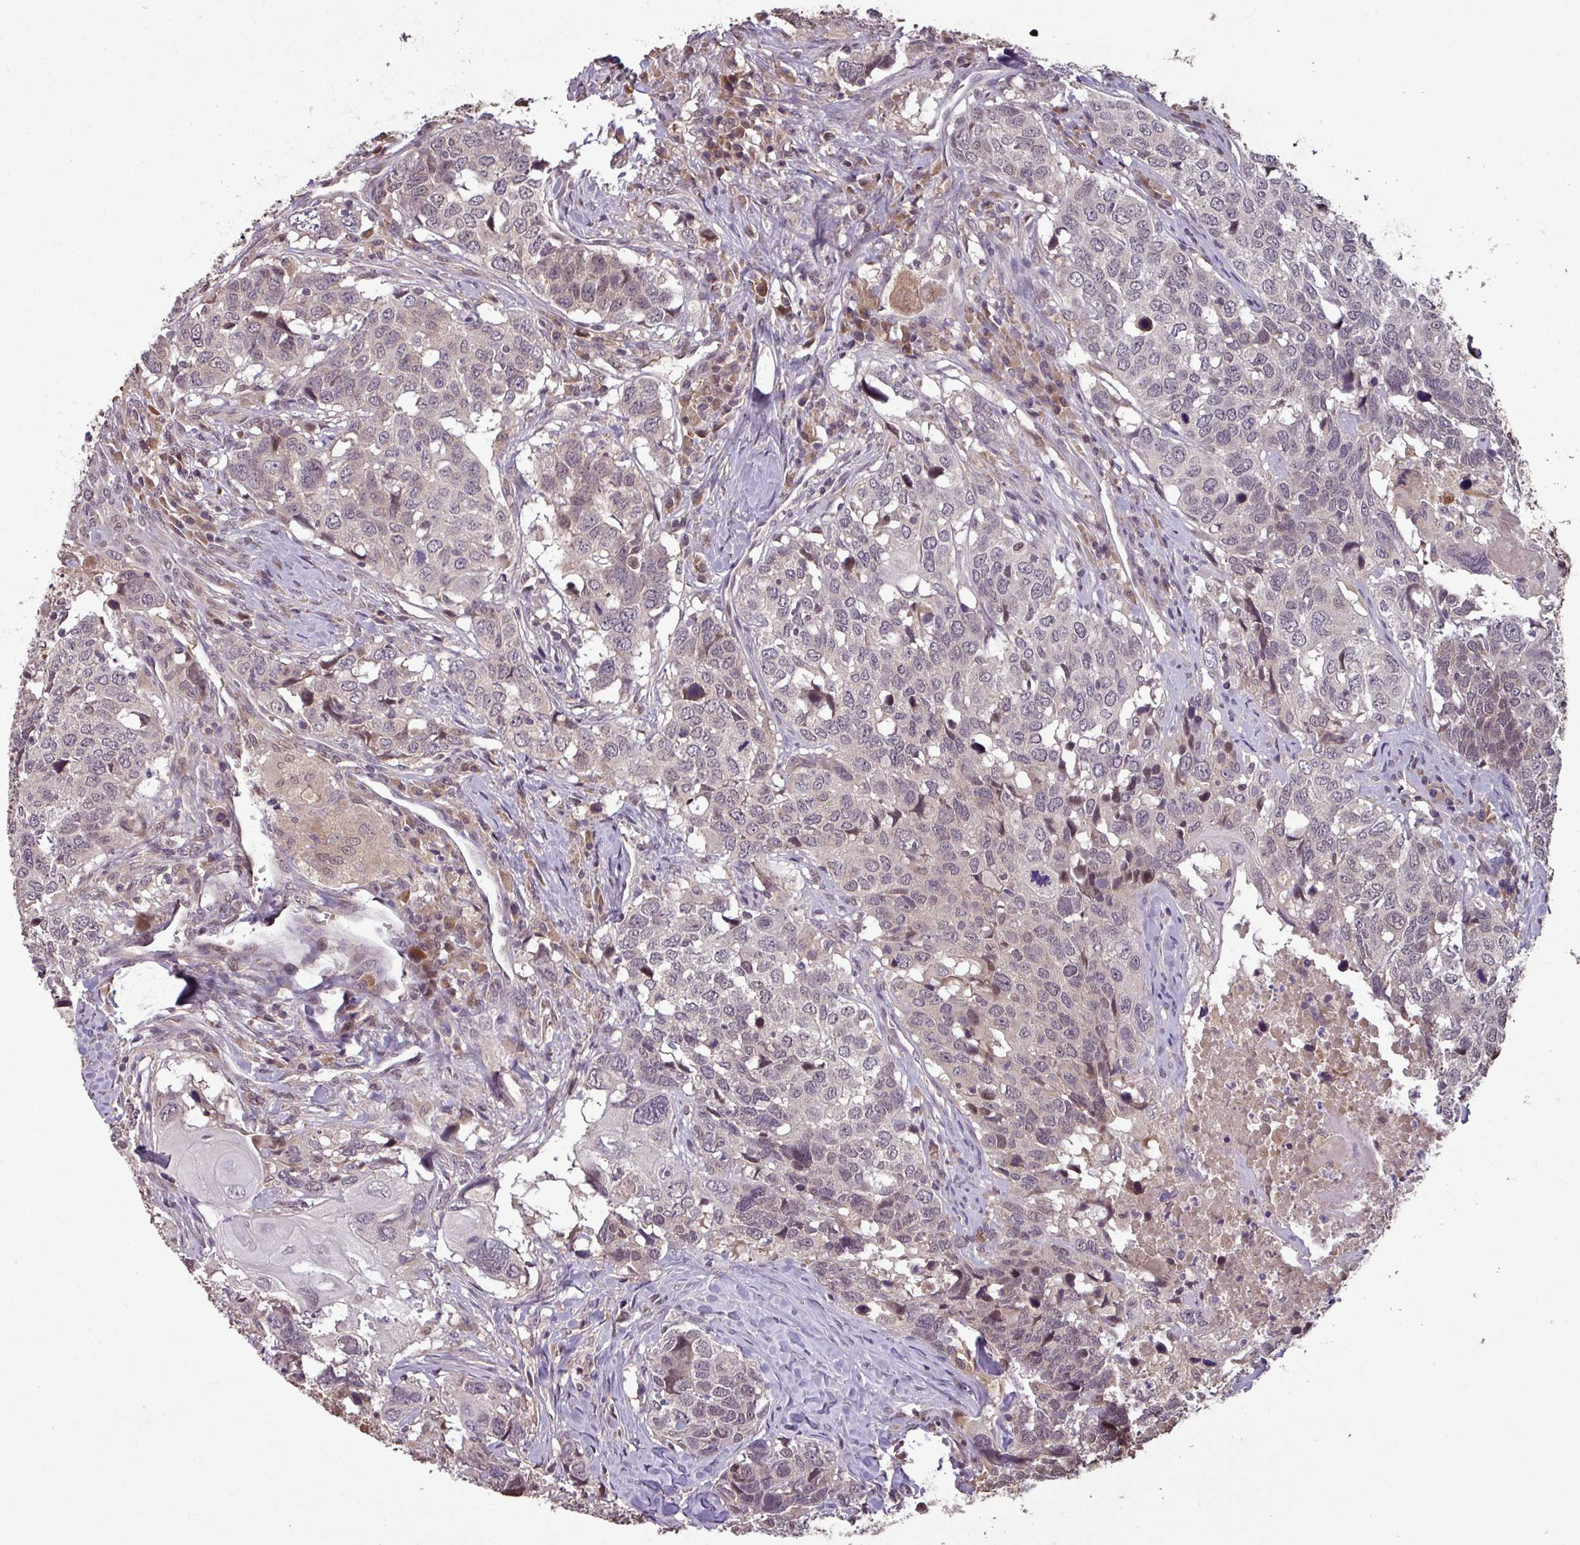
{"staining": {"intensity": "negative", "quantity": "none", "location": "none"}, "tissue": "head and neck cancer", "cell_type": "Tumor cells", "image_type": "cancer", "snomed": [{"axis": "morphology", "description": "Normal tissue, NOS"}, {"axis": "morphology", "description": "Squamous cell carcinoma, NOS"}, {"axis": "topography", "description": "Skeletal muscle"}, {"axis": "topography", "description": "Vascular tissue"}, {"axis": "topography", "description": "Peripheral nerve tissue"}, {"axis": "topography", "description": "Head-Neck"}], "caption": "Human head and neck squamous cell carcinoma stained for a protein using immunohistochemistry (IHC) reveals no positivity in tumor cells.", "gene": "NOB1", "patient": {"sex": "male", "age": 66}}